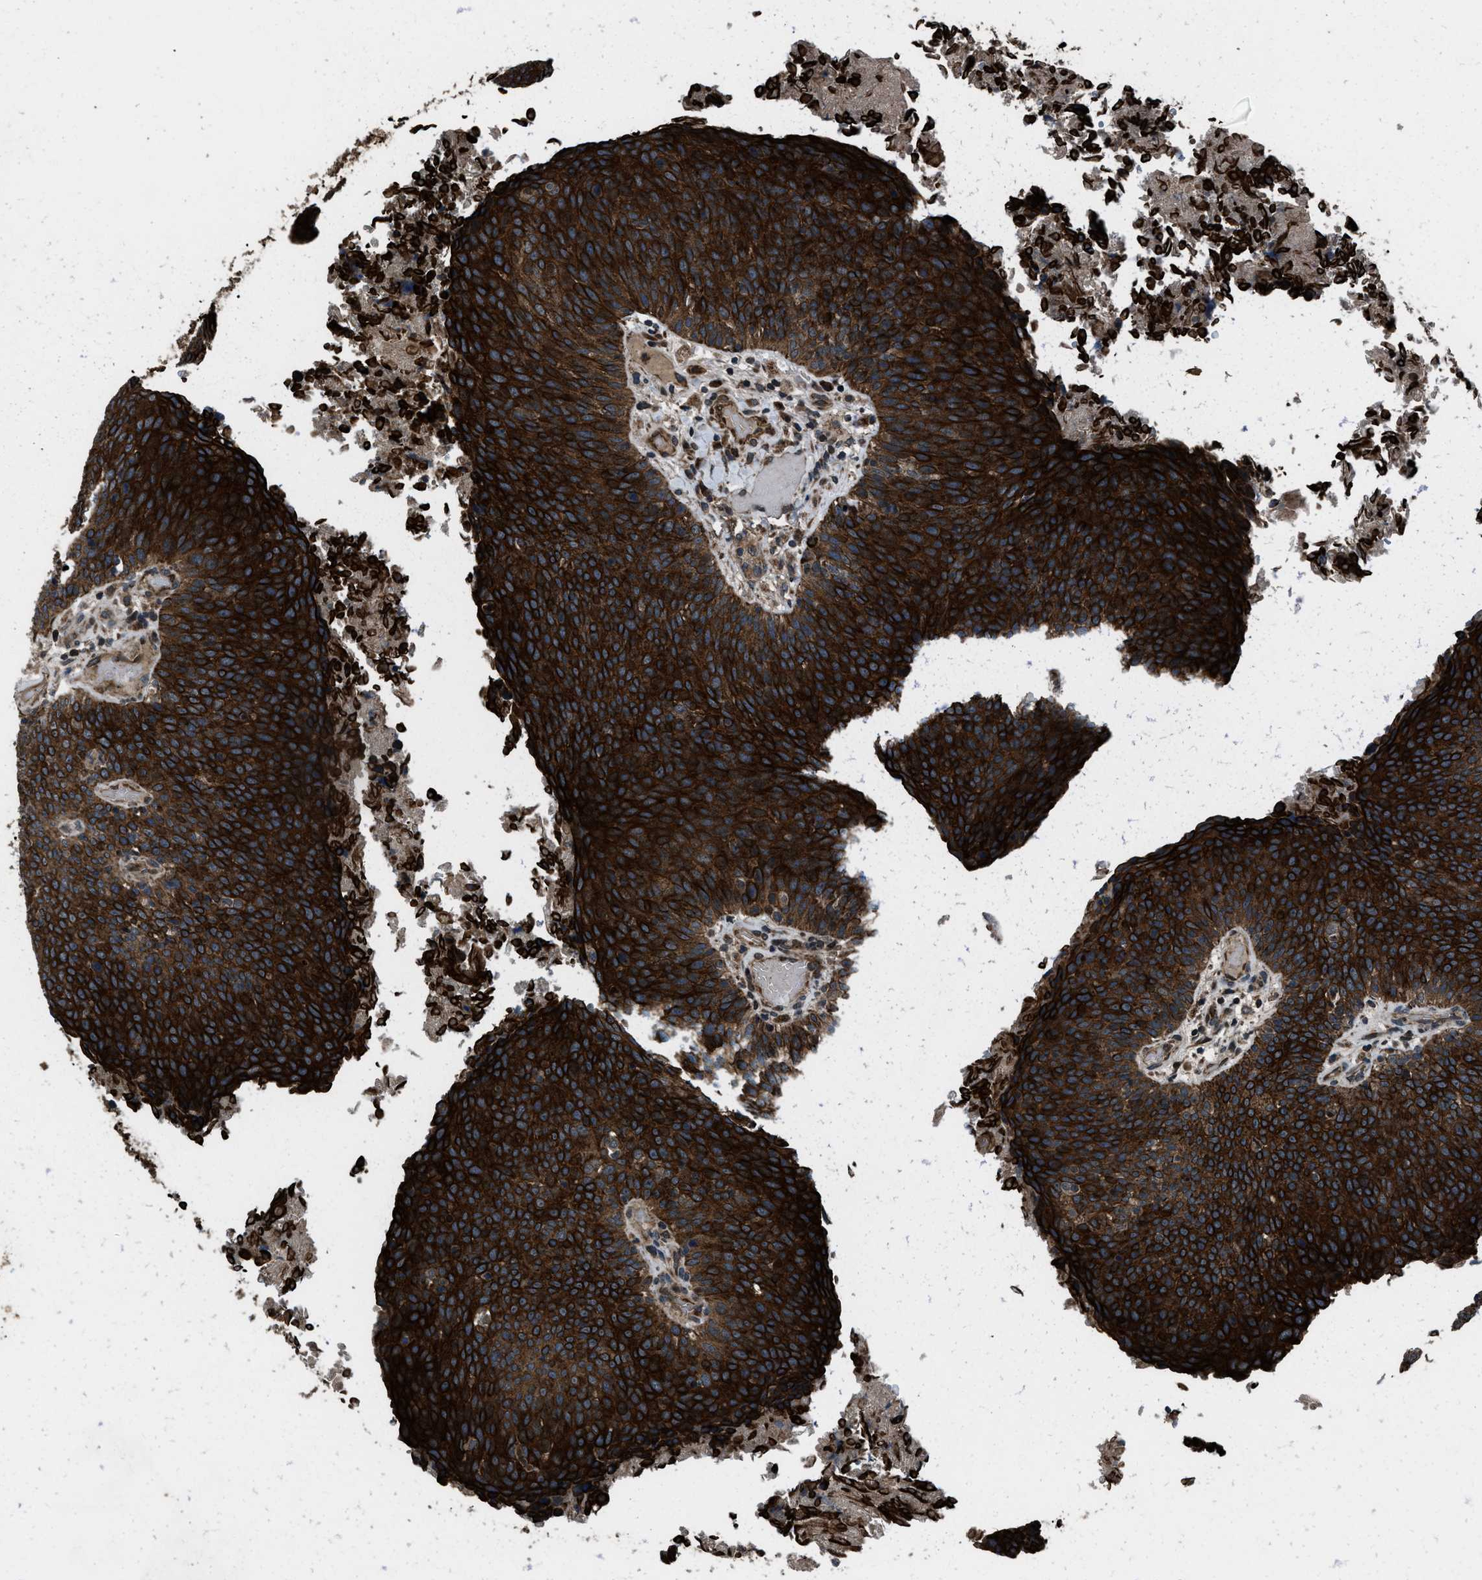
{"staining": {"intensity": "strong", "quantity": ">75%", "location": "cytoplasmic/membranous"}, "tissue": "head and neck cancer", "cell_type": "Tumor cells", "image_type": "cancer", "snomed": [{"axis": "morphology", "description": "Squamous cell carcinoma, NOS"}, {"axis": "morphology", "description": "Squamous cell carcinoma, metastatic, NOS"}, {"axis": "topography", "description": "Lymph node"}, {"axis": "topography", "description": "Head-Neck"}], "caption": "Head and neck cancer stained for a protein (brown) displays strong cytoplasmic/membranous positive staining in about >75% of tumor cells.", "gene": "IRAK4", "patient": {"sex": "male", "age": 62}}